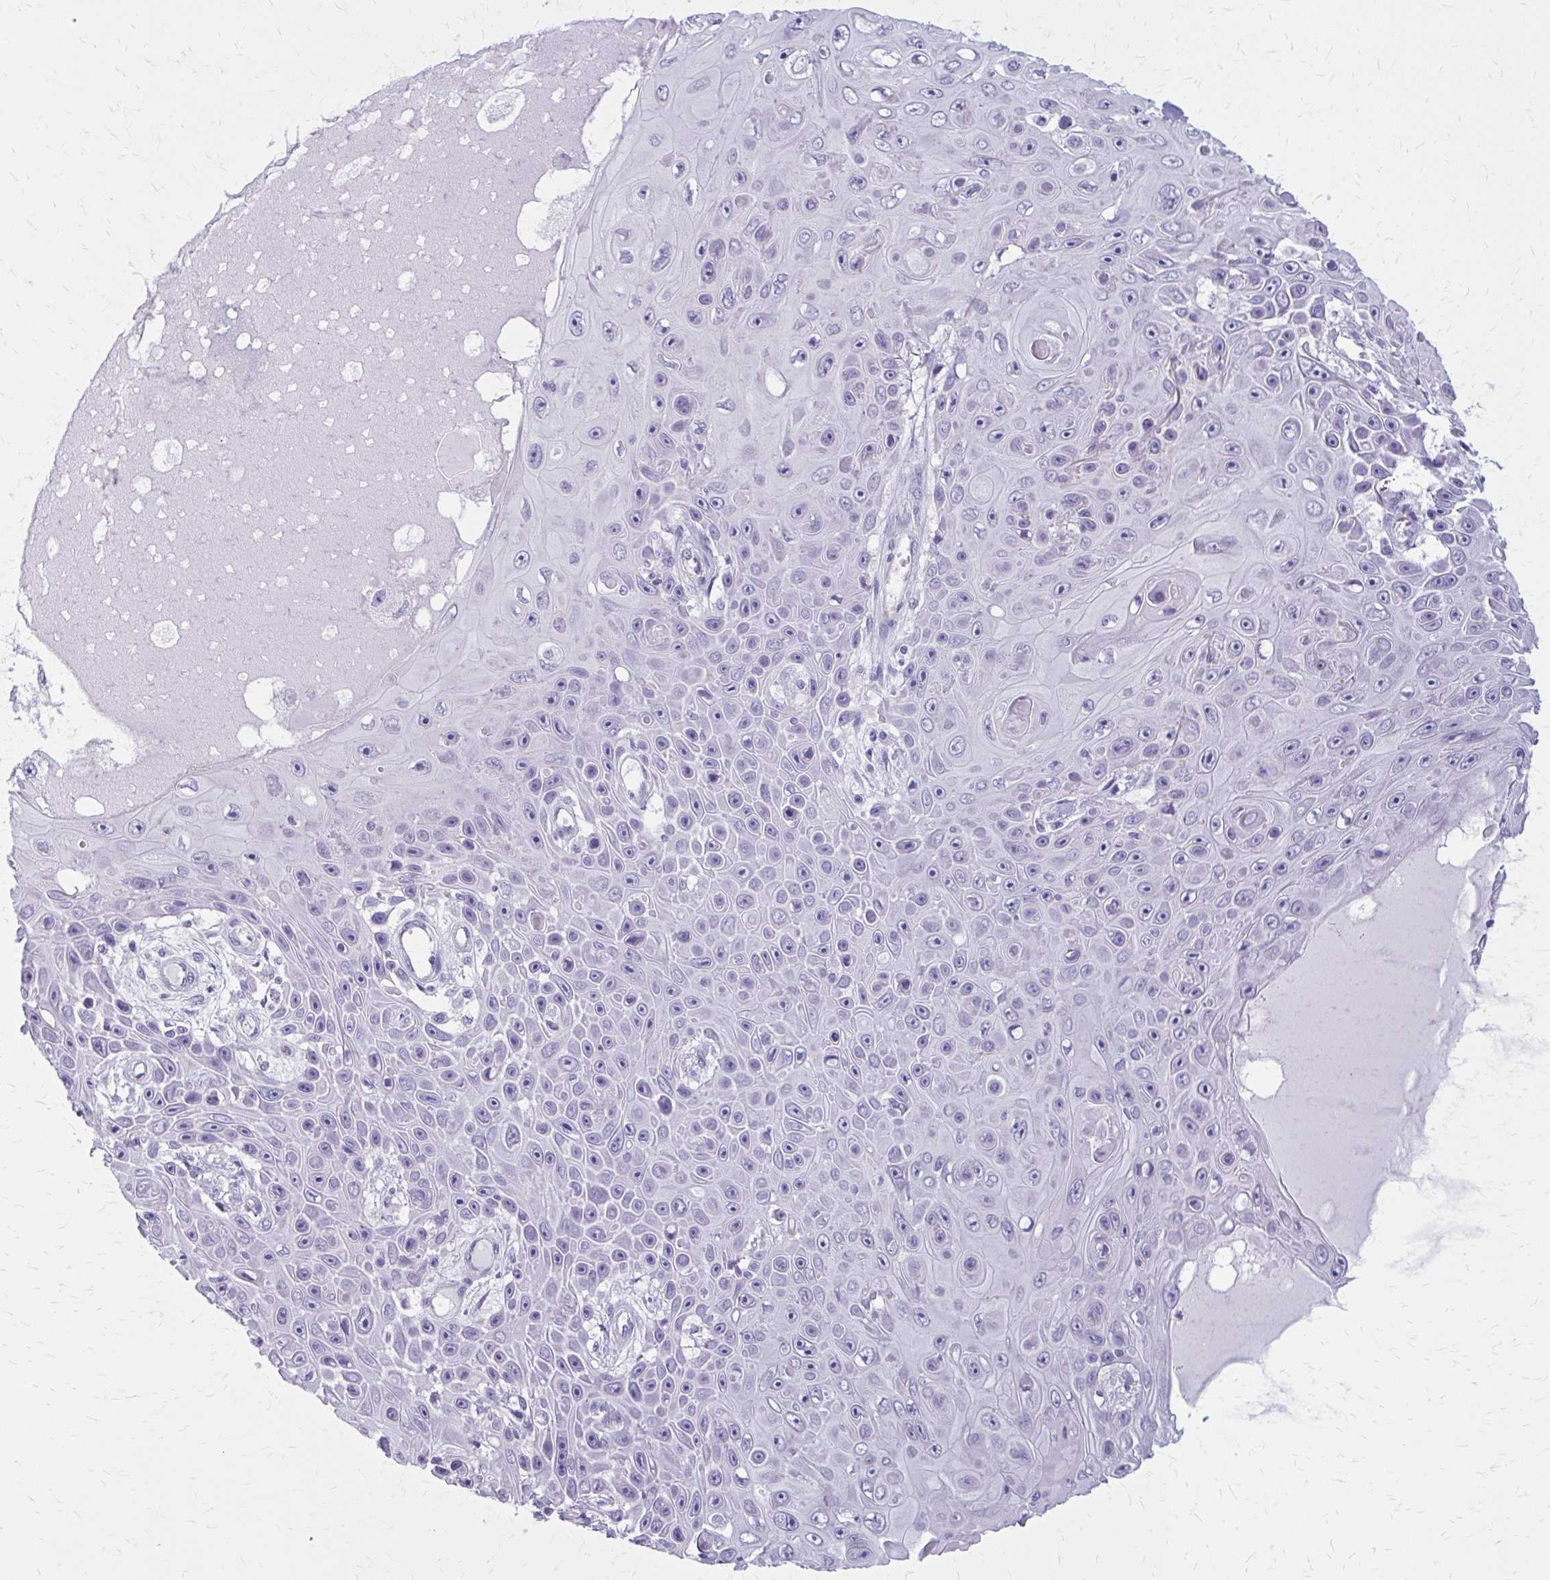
{"staining": {"intensity": "negative", "quantity": "none", "location": "none"}, "tissue": "skin cancer", "cell_type": "Tumor cells", "image_type": "cancer", "snomed": [{"axis": "morphology", "description": "Squamous cell carcinoma, NOS"}, {"axis": "topography", "description": "Skin"}], "caption": "Tumor cells show no significant protein expression in skin squamous cell carcinoma. The staining was performed using DAB (3,3'-diaminobenzidine) to visualize the protein expression in brown, while the nuclei were stained in blue with hematoxylin (Magnification: 20x).", "gene": "CASQ2", "patient": {"sex": "male", "age": 82}}